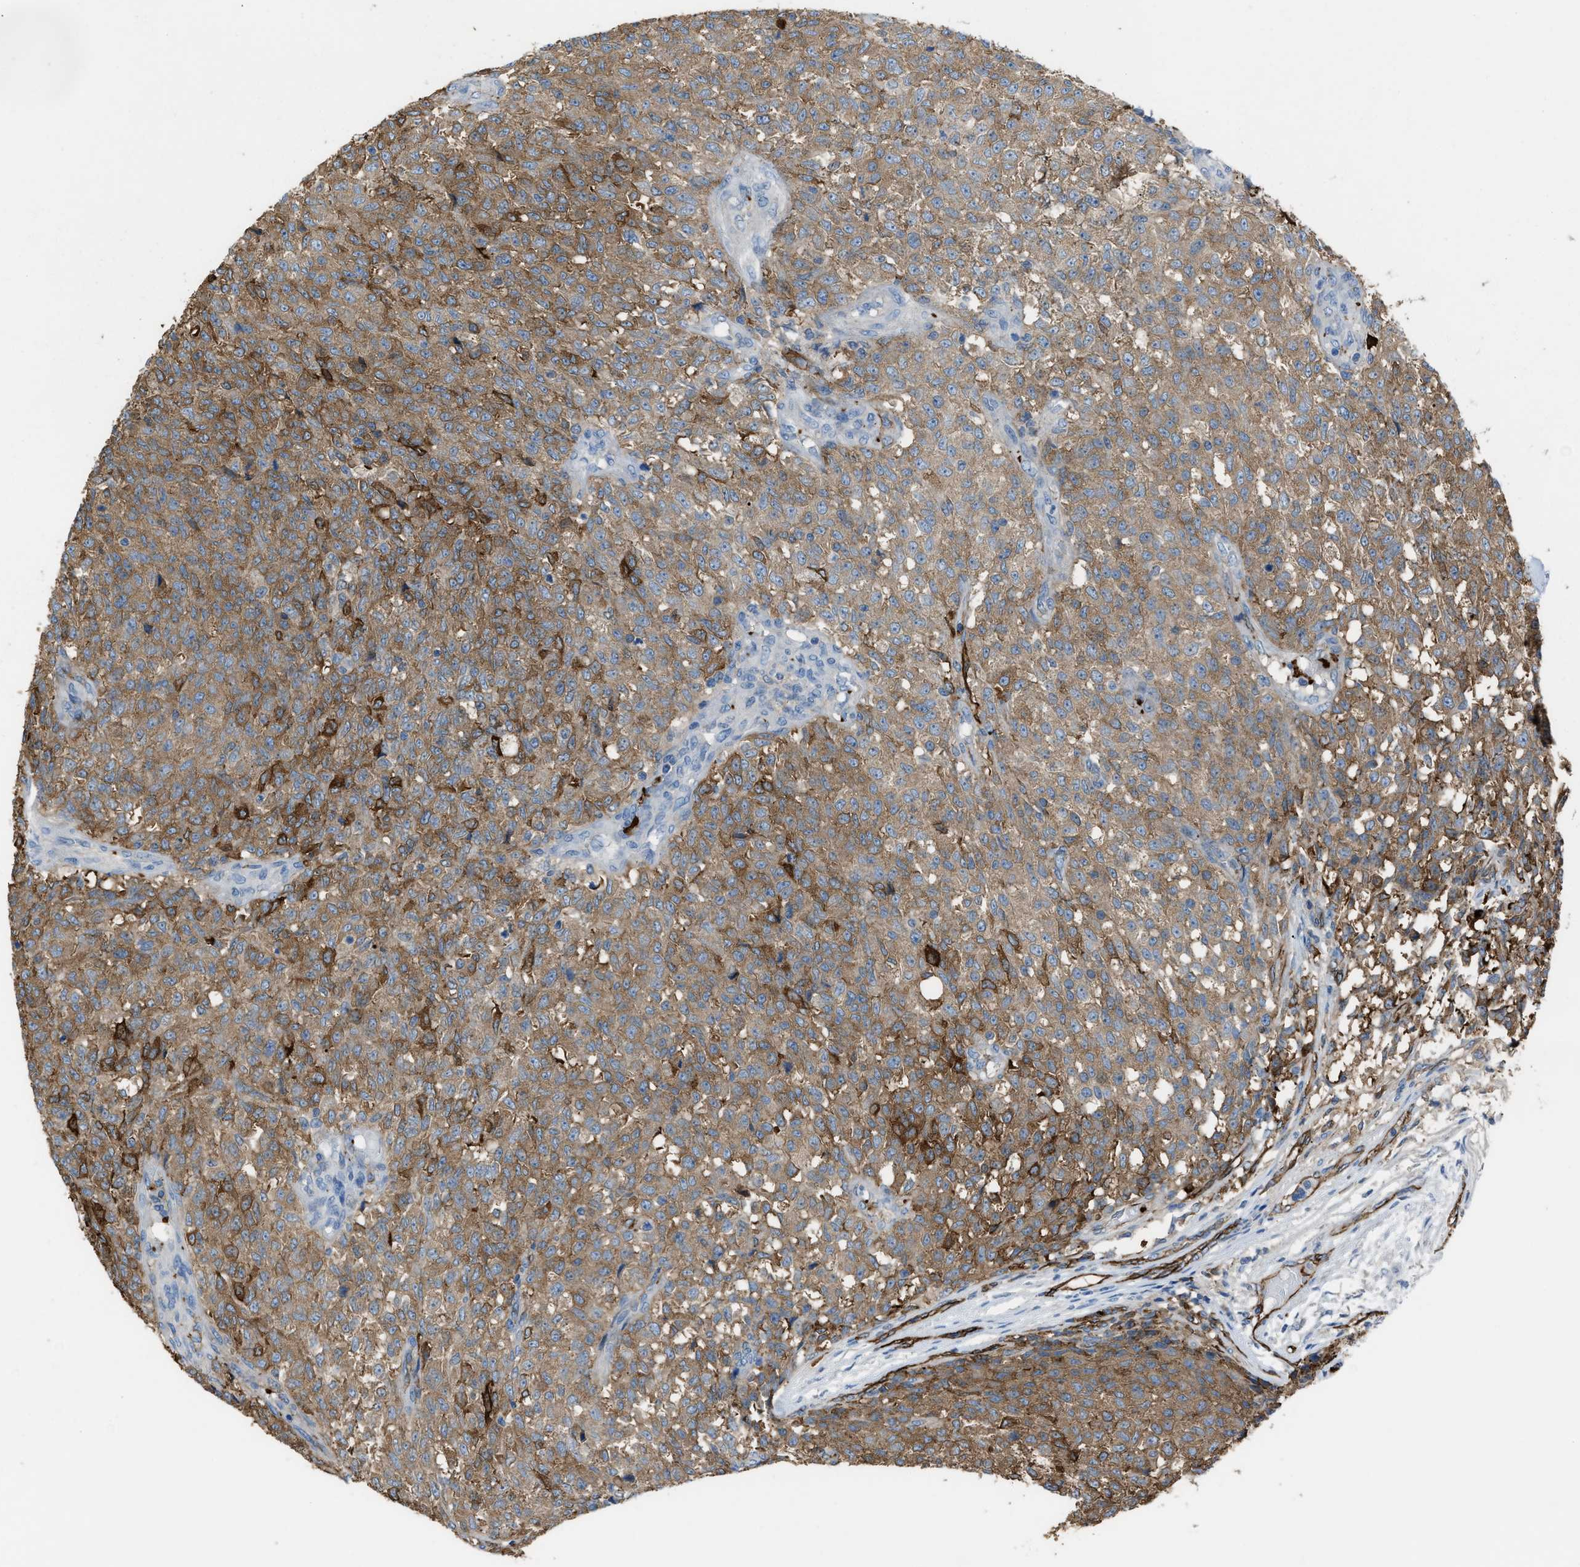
{"staining": {"intensity": "moderate", "quantity": ">75%", "location": "cytoplasmic/membranous"}, "tissue": "testis cancer", "cell_type": "Tumor cells", "image_type": "cancer", "snomed": [{"axis": "morphology", "description": "Seminoma, NOS"}, {"axis": "topography", "description": "Testis"}], "caption": "Tumor cells show moderate cytoplasmic/membranous staining in approximately >75% of cells in testis cancer.", "gene": "SLC22A15", "patient": {"sex": "male", "age": 59}}